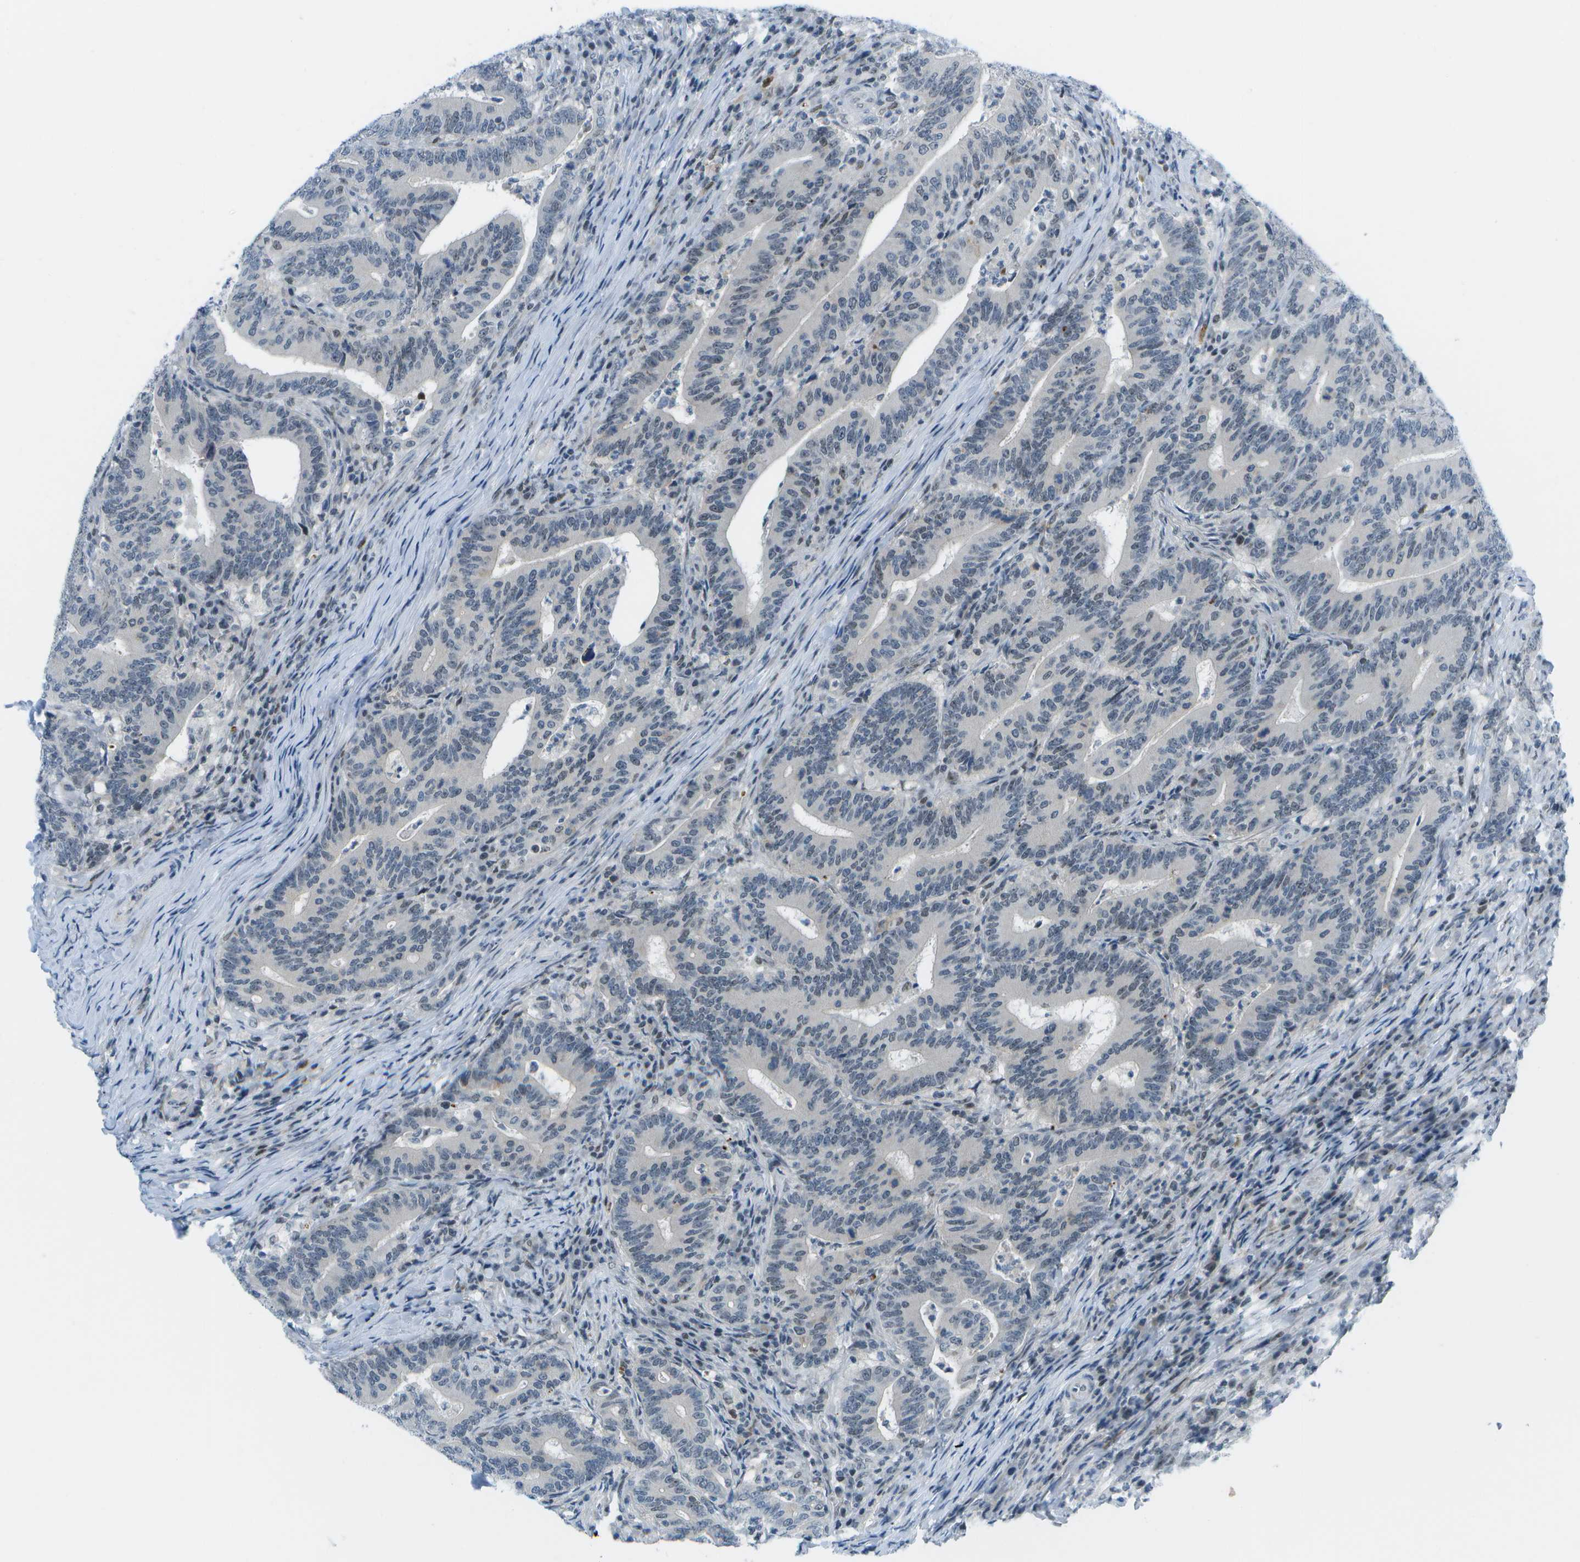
{"staining": {"intensity": "weak", "quantity": "<25%", "location": "nuclear"}, "tissue": "colorectal cancer", "cell_type": "Tumor cells", "image_type": "cancer", "snomed": [{"axis": "morphology", "description": "Adenocarcinoma, NOS"}, {"axis": "topography", "description": "Colon"}], "caption": "High power microscopy histopathology image of an immunohistochemistry image of colorectal cancer (adenocarcinoma), revealing no significant staining in tumor cells. Nuclei are stained in blue.", "gene": "PITHD1", "patient": {"sex": "female", "age": 66}}